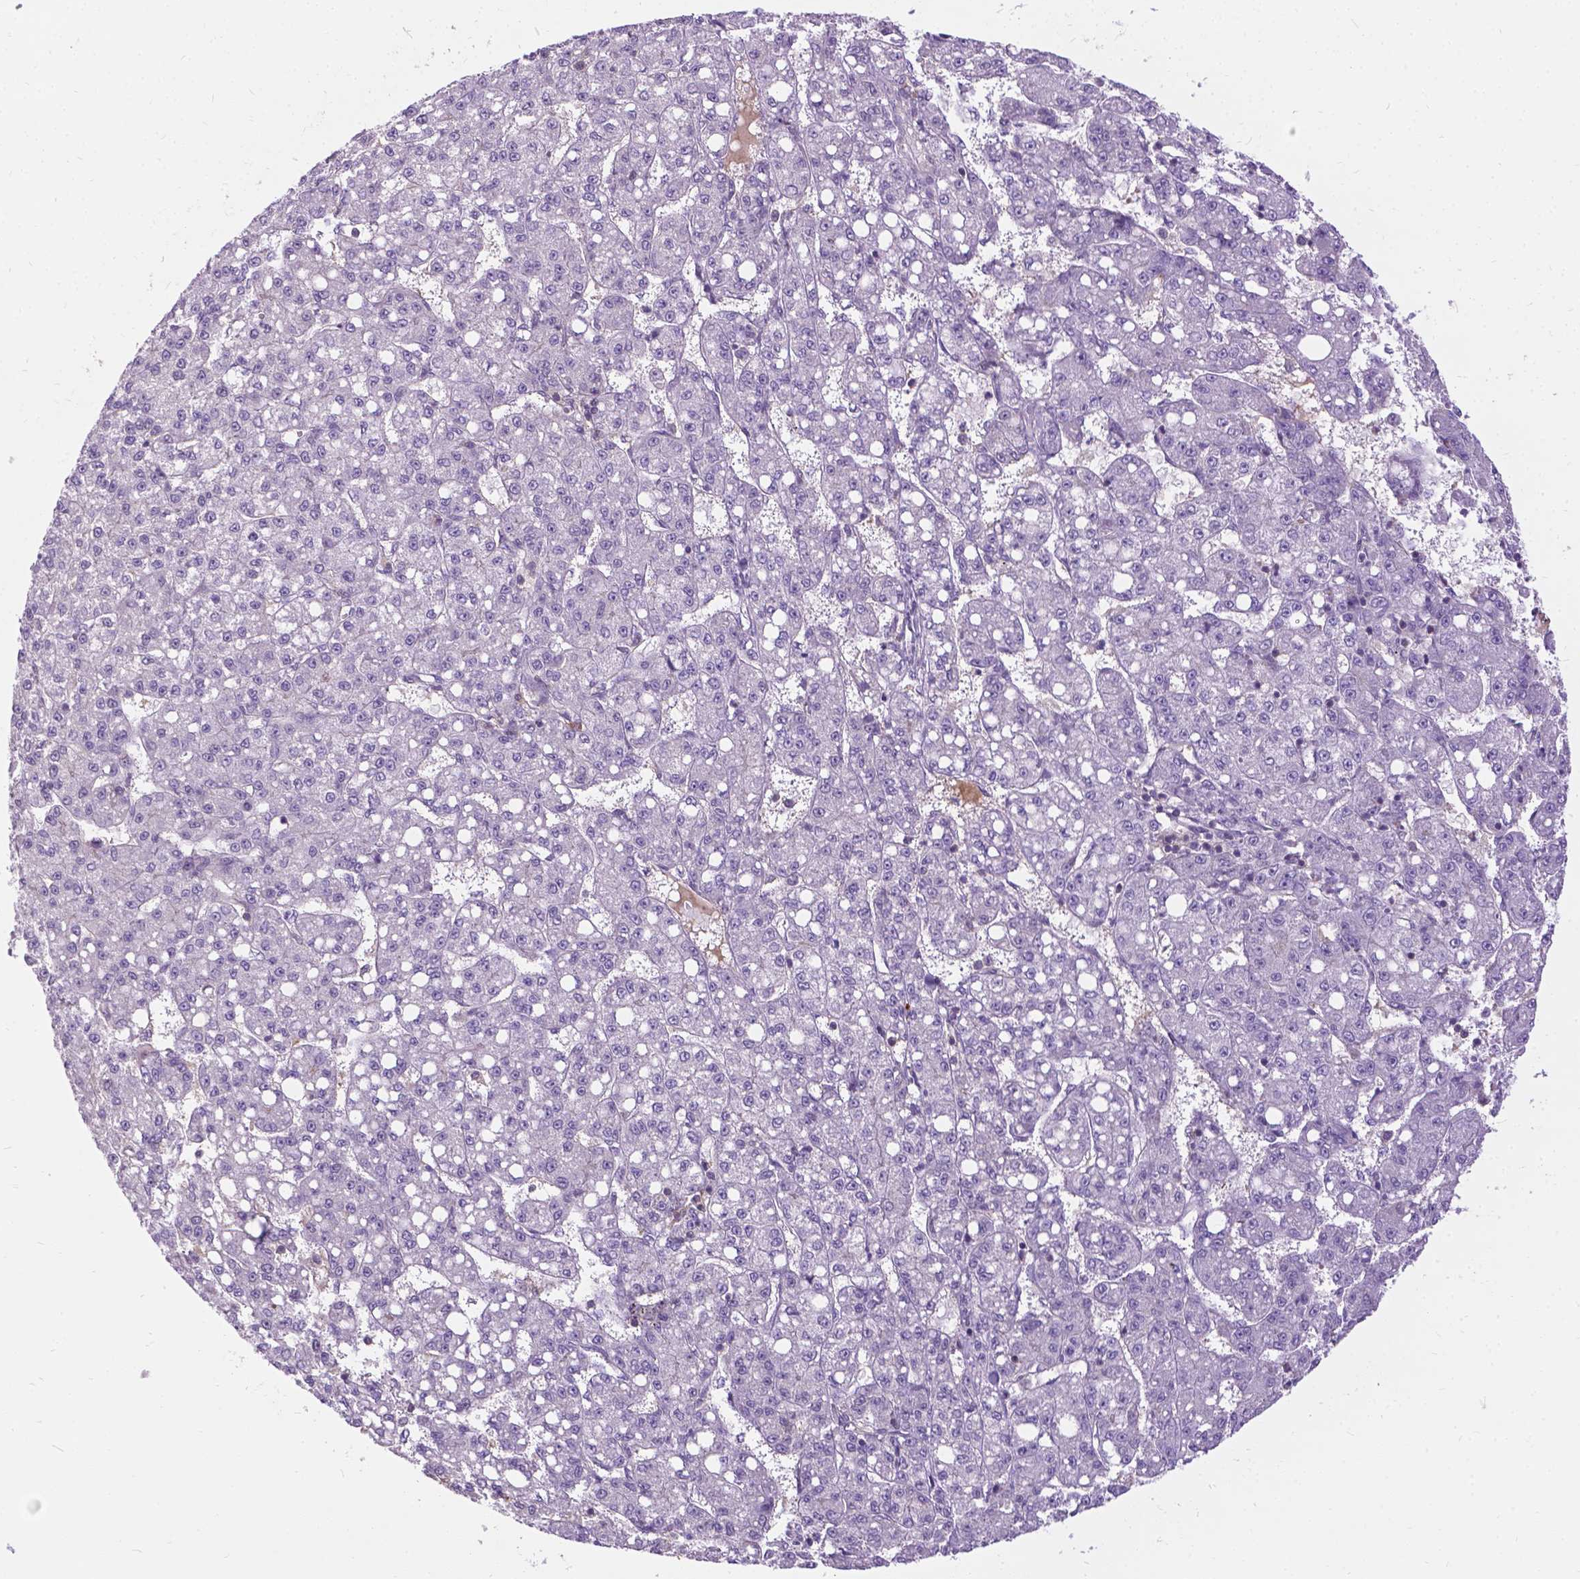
{"staining": {"intensity": "negative", "quantity": "none", "location": "none"}, "tissue": "liver cancer", "cell_type": "Tumor cells", "image_type": "cancer", "snomed": [{"axis": "morphology", "description": "Carcinoma, Hepatocellular, NOS"}, {"axis": "topography", "description": "Liver"}], "caption": "Immunohistochemistry (IHC) histopathology image of neoplastic tissue: liver hepatocellular carcinoma stained with DAB (3,3'-diaminobenzidine) reveals no significant protein expression in tumor cells.", "gene": "JAK3", "patient": {"sex": "female", "age": 65}}